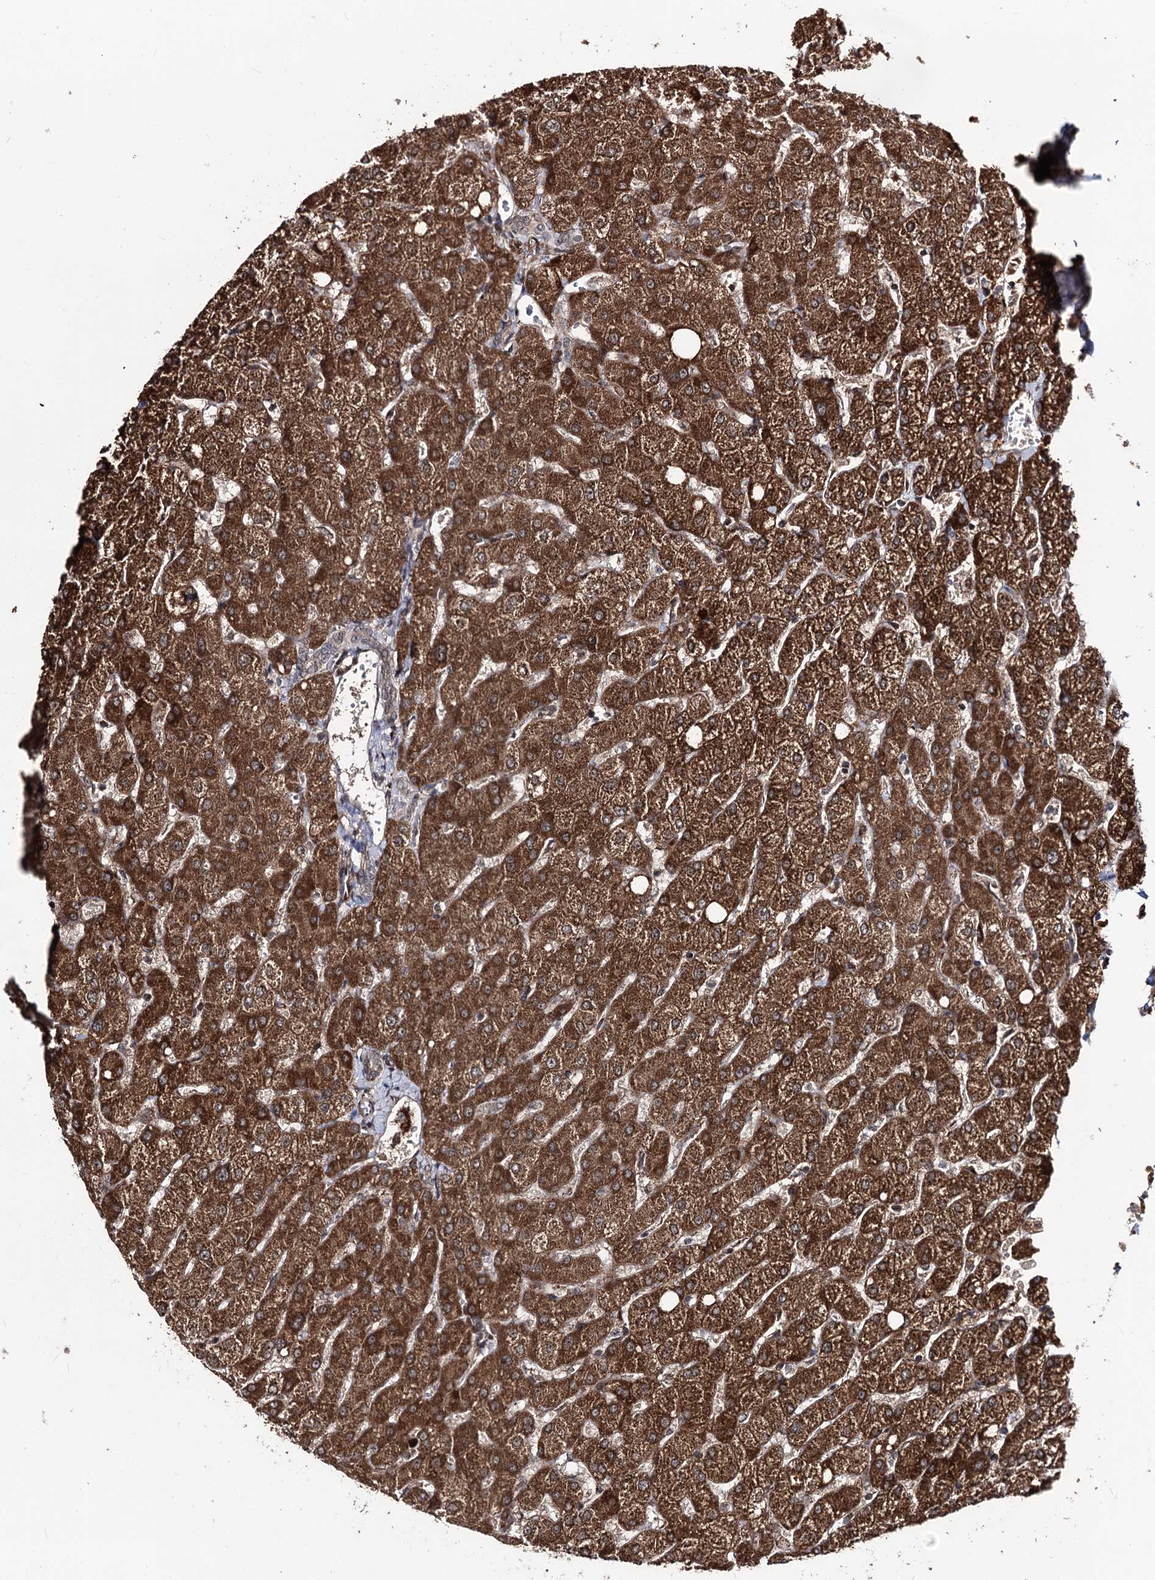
{"staining": {"intensity": "negative", "quantity": "none", "location": "none"}, "tissue": "liver", "cell_type": "Cholangiocytes", "image_type": "normal", "snomed": [{"axis": "morphology", "description": "Normal tissue, NOS"}, {"axis": "topography", "description": "Liver"}], "caption": "The histopathology image shows no staining of cholangiocytes in normal liver. (Stains: DAB immunohistochemistry (IHC) with hematoxylin counter stain, Microscopy: brightfield microscopy at high magnification).", "gene": "FAM53B", "patient": {"sex": "female", "age": 54}}